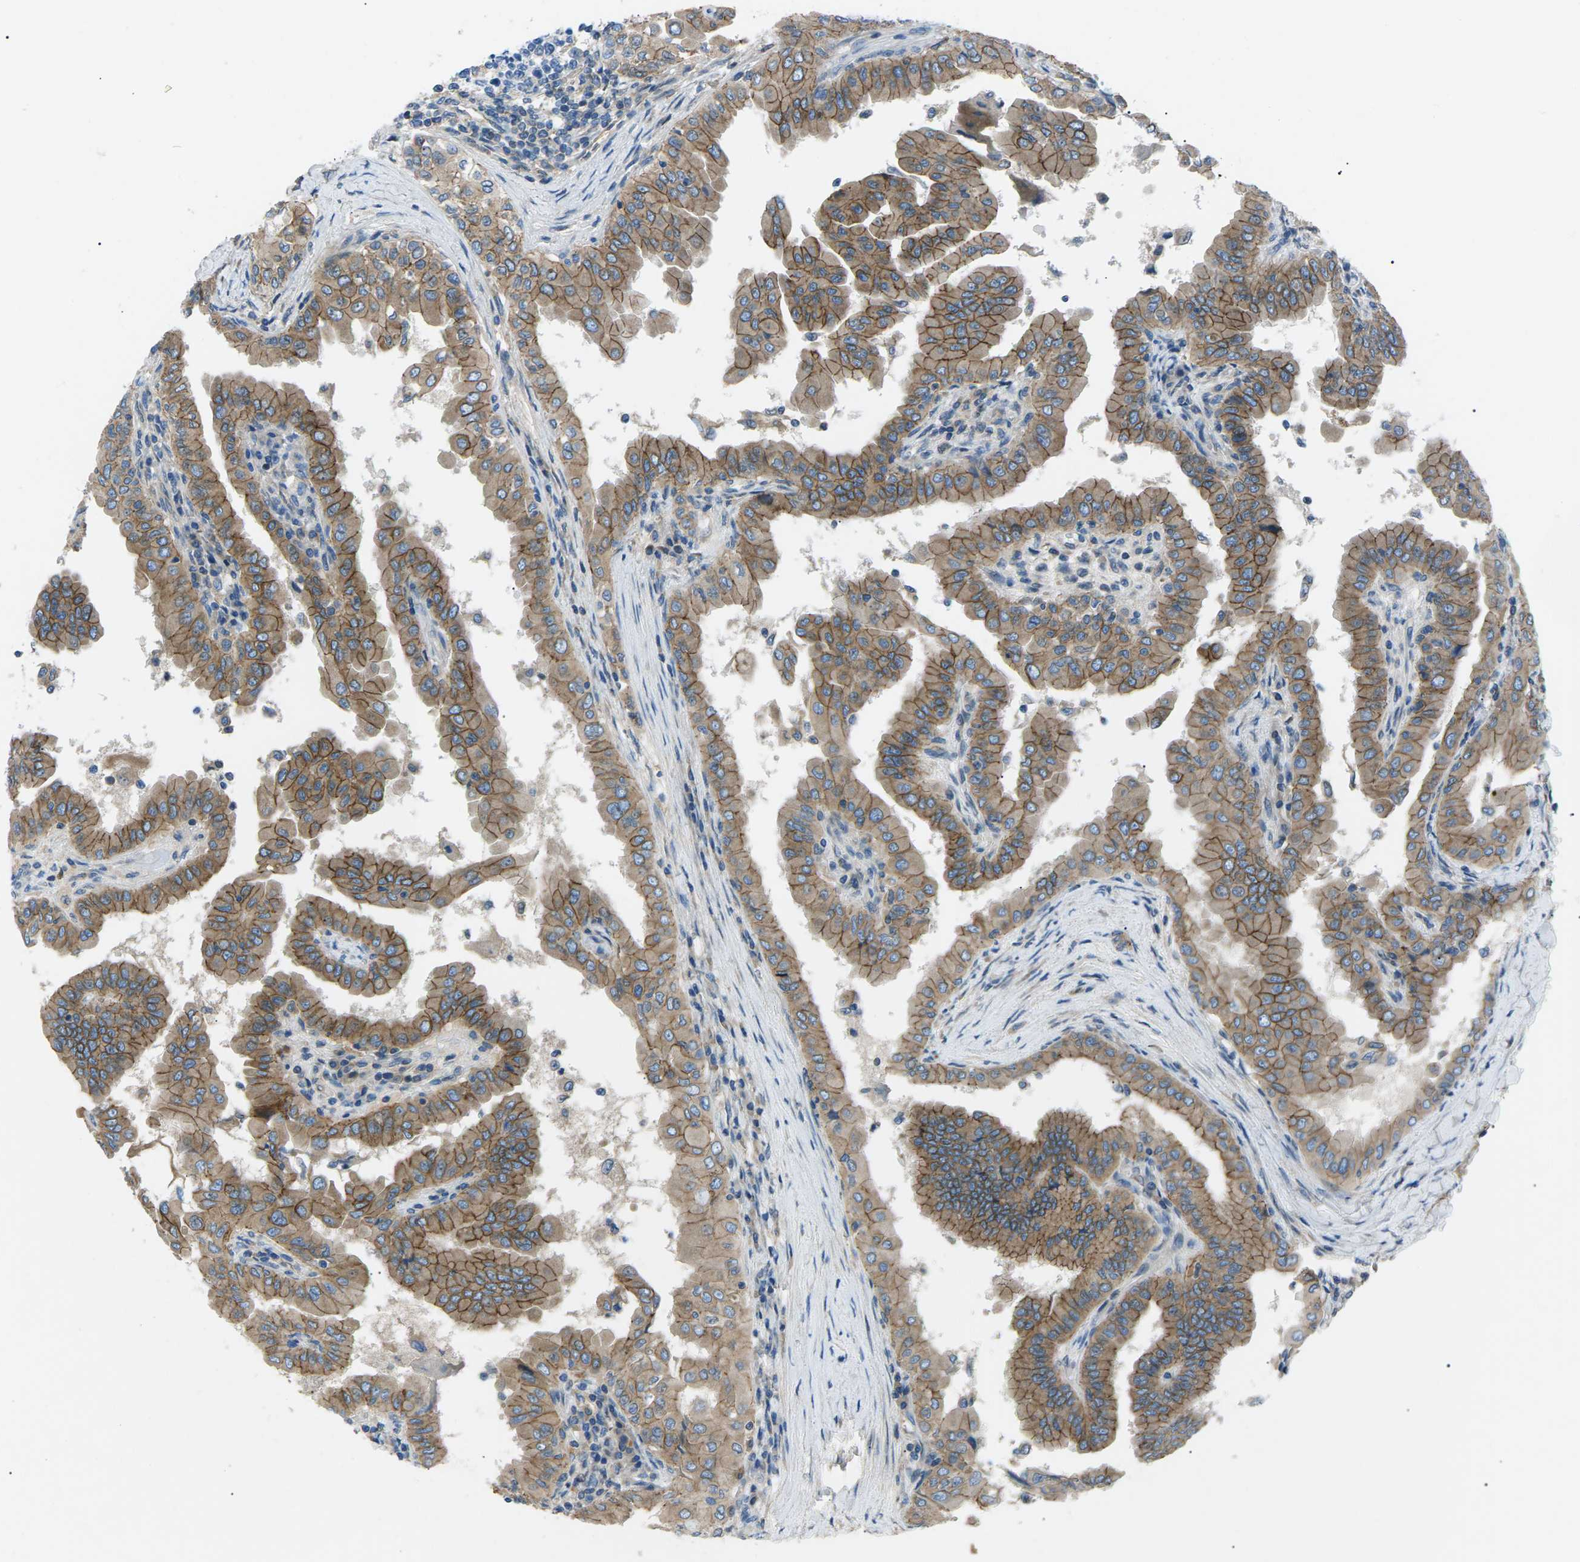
{"staining": {"intensity": "moderate", "quantity": ">75%", "location": "cytoplasmic/membranous"}, "tissue": "thyroid cancer", "cell_type": "Tumor cells", "image_type": "cancer", "snomed": [{"axis": "morphology", "description": "Papillary adenocarcinoma, NOS"}, {"axis": "topography", "description": "Thyroid gland"}], "caption": "Papillary adenocarcinoma (thyroid) tissue shows moderate cytoplasmic/membranous positivity in about >75% of tumor cells, visualized by immunohistochemistry. The protein is shown in brown color, while the nuclei are stained blue.", "gene": "ZDHHC24", "patient": {"sex": "male", "age": 33}}